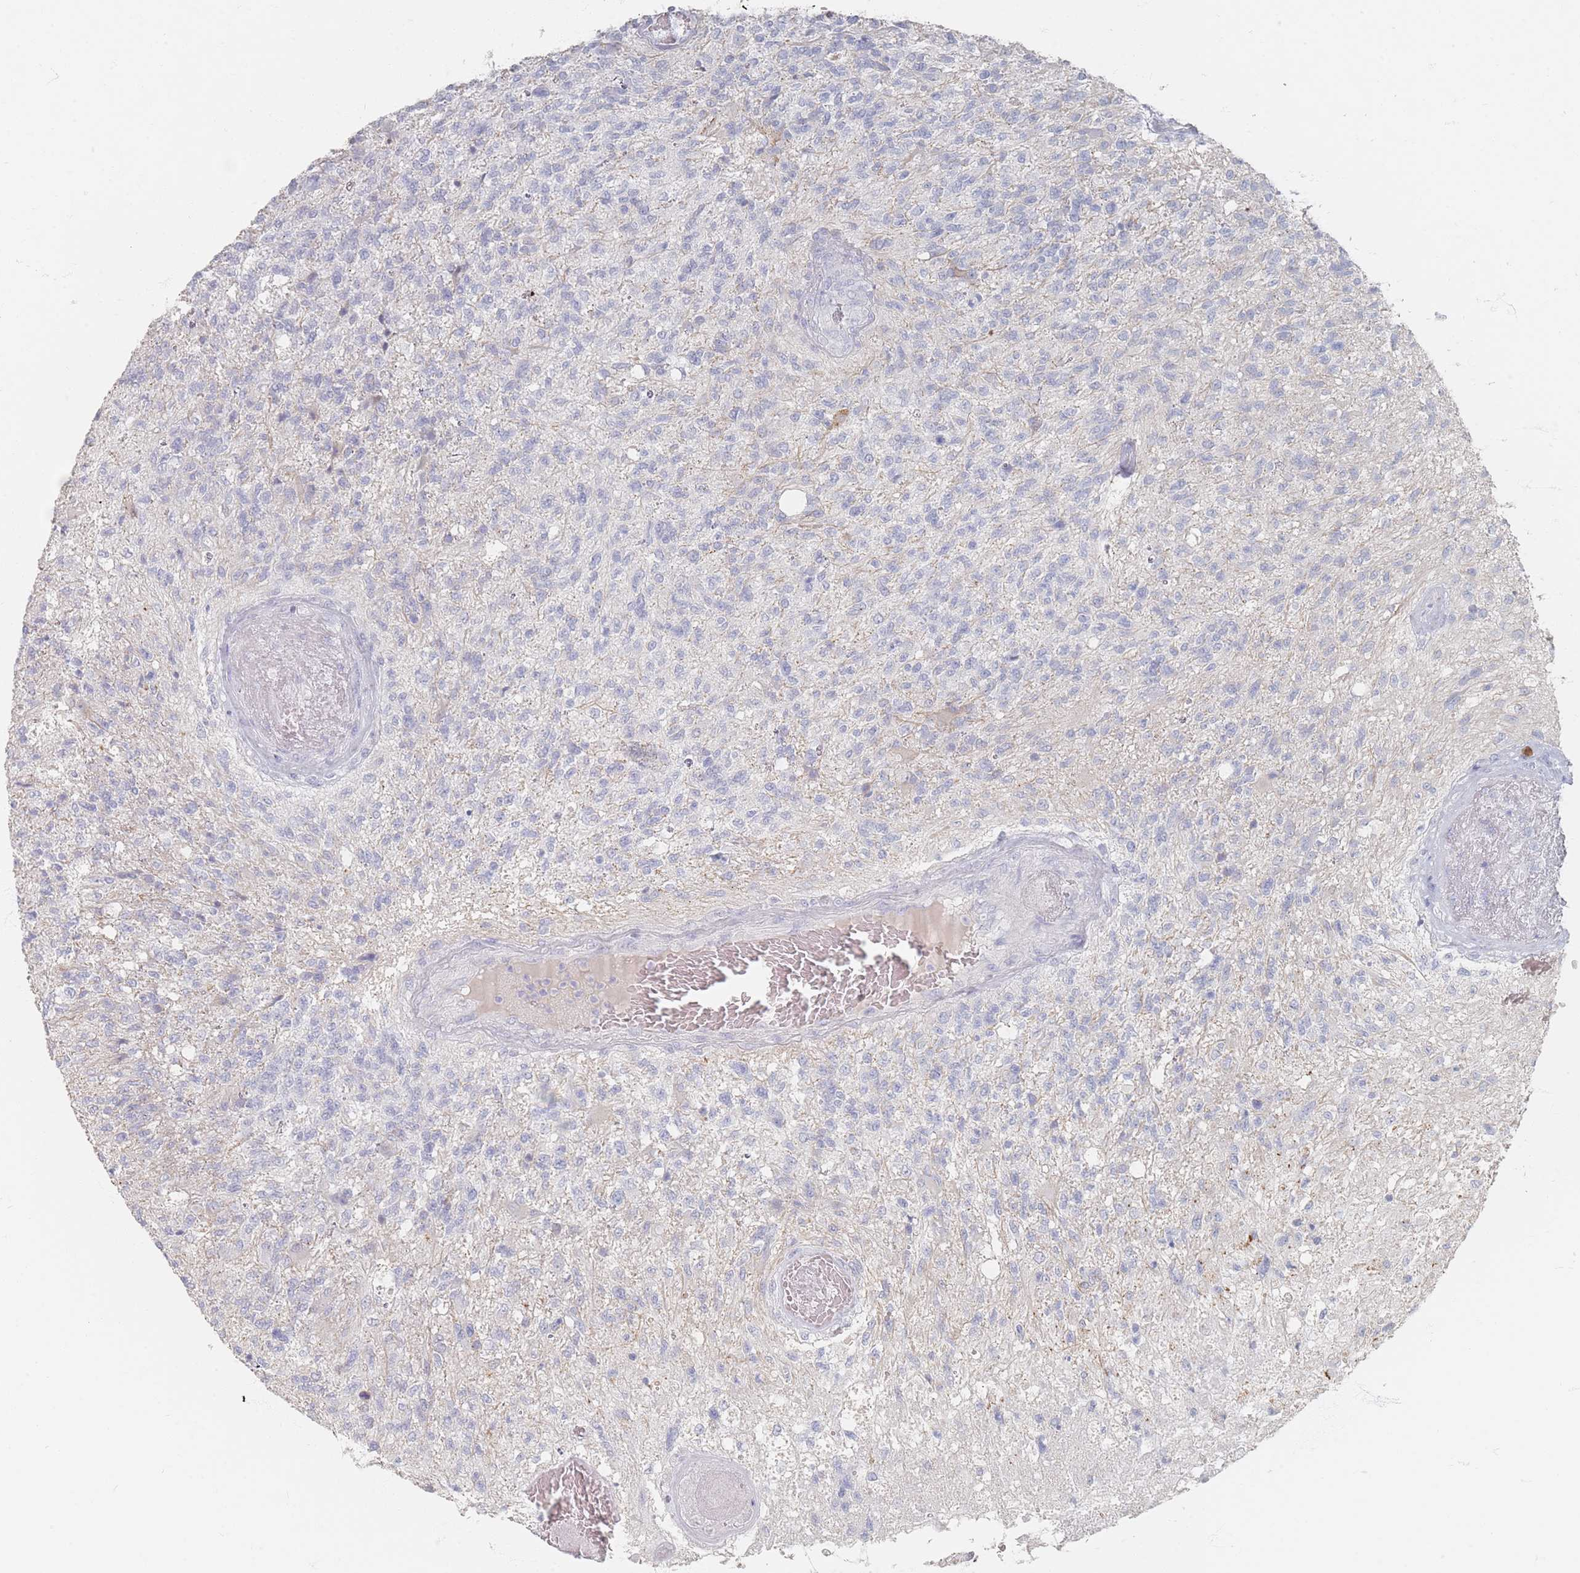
{"staining": {"intensity": "negative", "quantity": "none", "location": "none"}, "tissue": "glioma", "cell_type": "Tumor cells", "image_type": "cancer", "snomed": [{"axis": "morphology", "description": "Glioma, malignant, High grade"}, {"axis": "topography", "description": "Brain"}], "caption": "An immunohistochemistry (IHC) micrograph of malignant glioma (high-grade) is shown. There is no staining in tumor cells of malignant glioma (high-grade).", "gene": "HELZ2", "patient": {"sex": "male", "age": 56}}